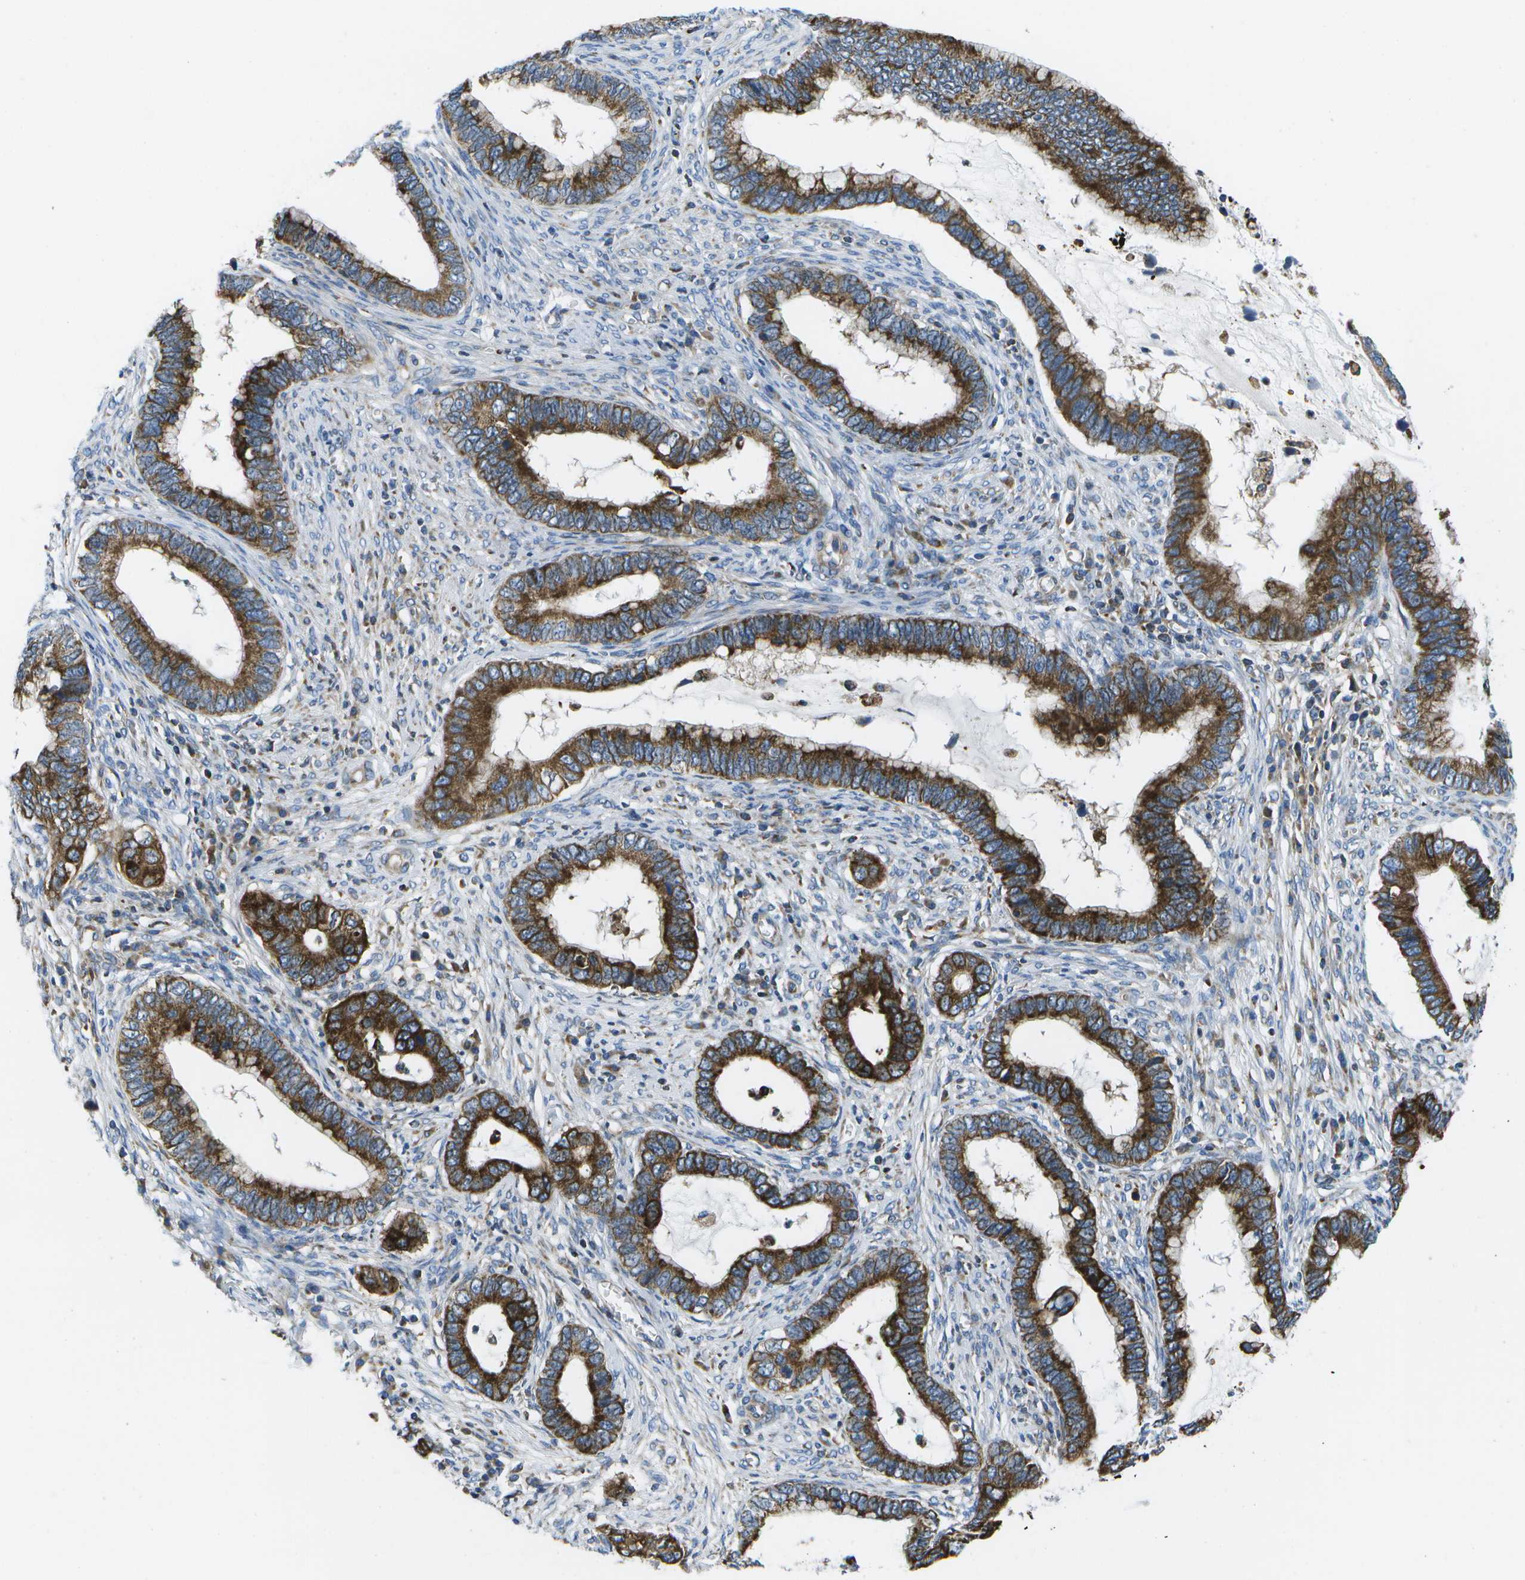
{"staining": {"intensity": "strong", "quantity": ">75%", "location": "cytoplasmic/membranous"}, "tissue": "cervical cancer", "cell_type": "Tumor cells", "image_type": "cancer", "snomed": [{"axis": "morphology", "description": "Adenocarcinoma, NOS"}, {"axis": "topography", "description": "Cervix"}], "caption": "Tumor cells exhibit high levels of strong cytoplasmic/membranous positivity in about >75% of cells in human adenocarcinoma (cervical). (IHC, brightfield microscopy, high magnification).", "gene": "GDF5", "patient": {"sex": "female", "age": 44}}